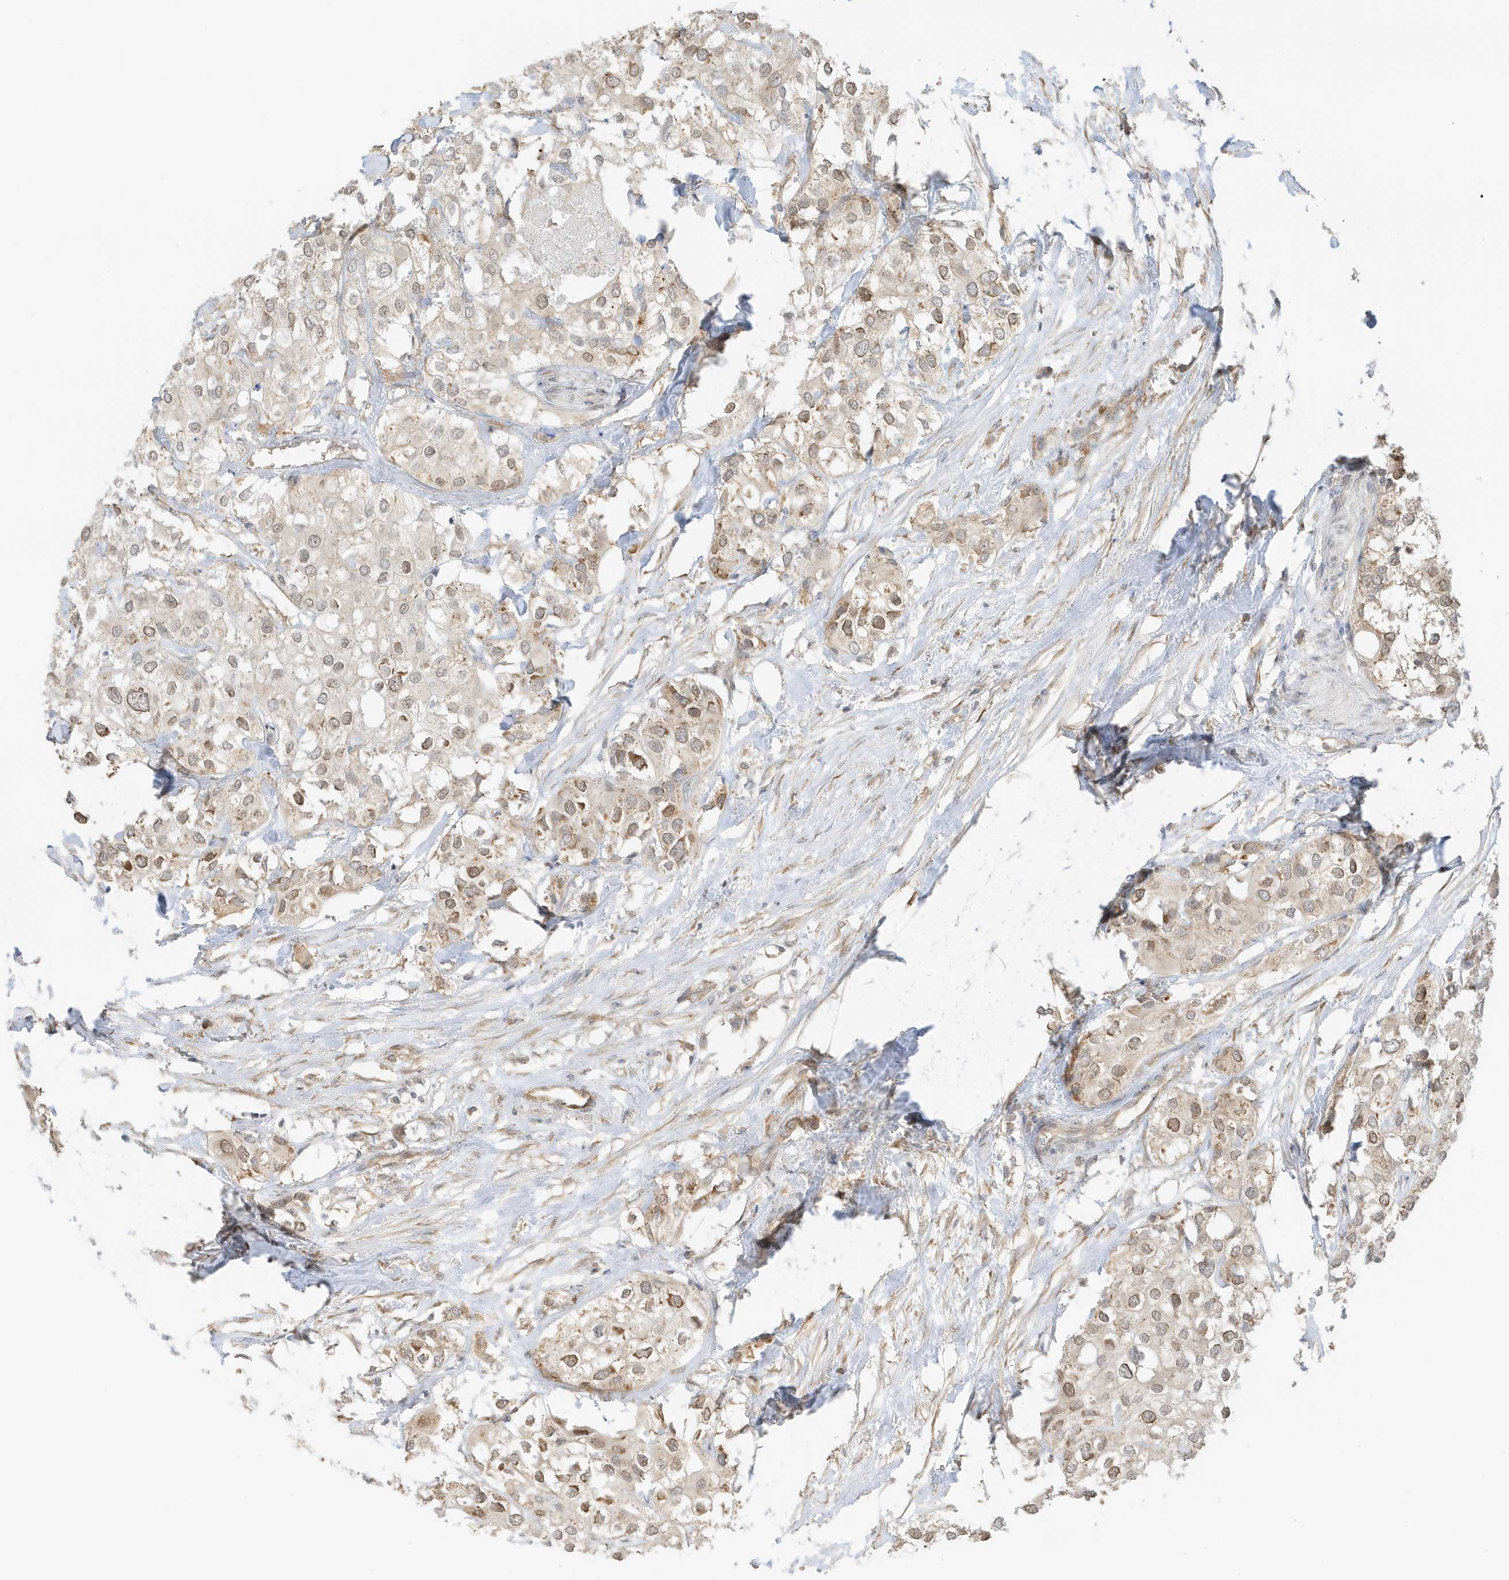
{"staining": {"intensity": "moderate", "quantity": "<25%", "location": "cytoplasmic/membranous"}, "tissue": "urothelial cancer", "cell_type": "Tumor cells", "image_type": "cancer", "snomed": [{"axis": "morphology", "description": "Urothelial carcinoma, High grade"}, {"axis": "topography", "description": "Urinary bladder"}], "caption": "Immunohistochemistry (DAB) staining of high-grade urothelial carcinoma reveals moderate cytoplasmic/membranous protein positivity in approximately <25% of tumor cells.", "gene": "UBAP2L", "patient": {"sex": "male", "age": 64}}